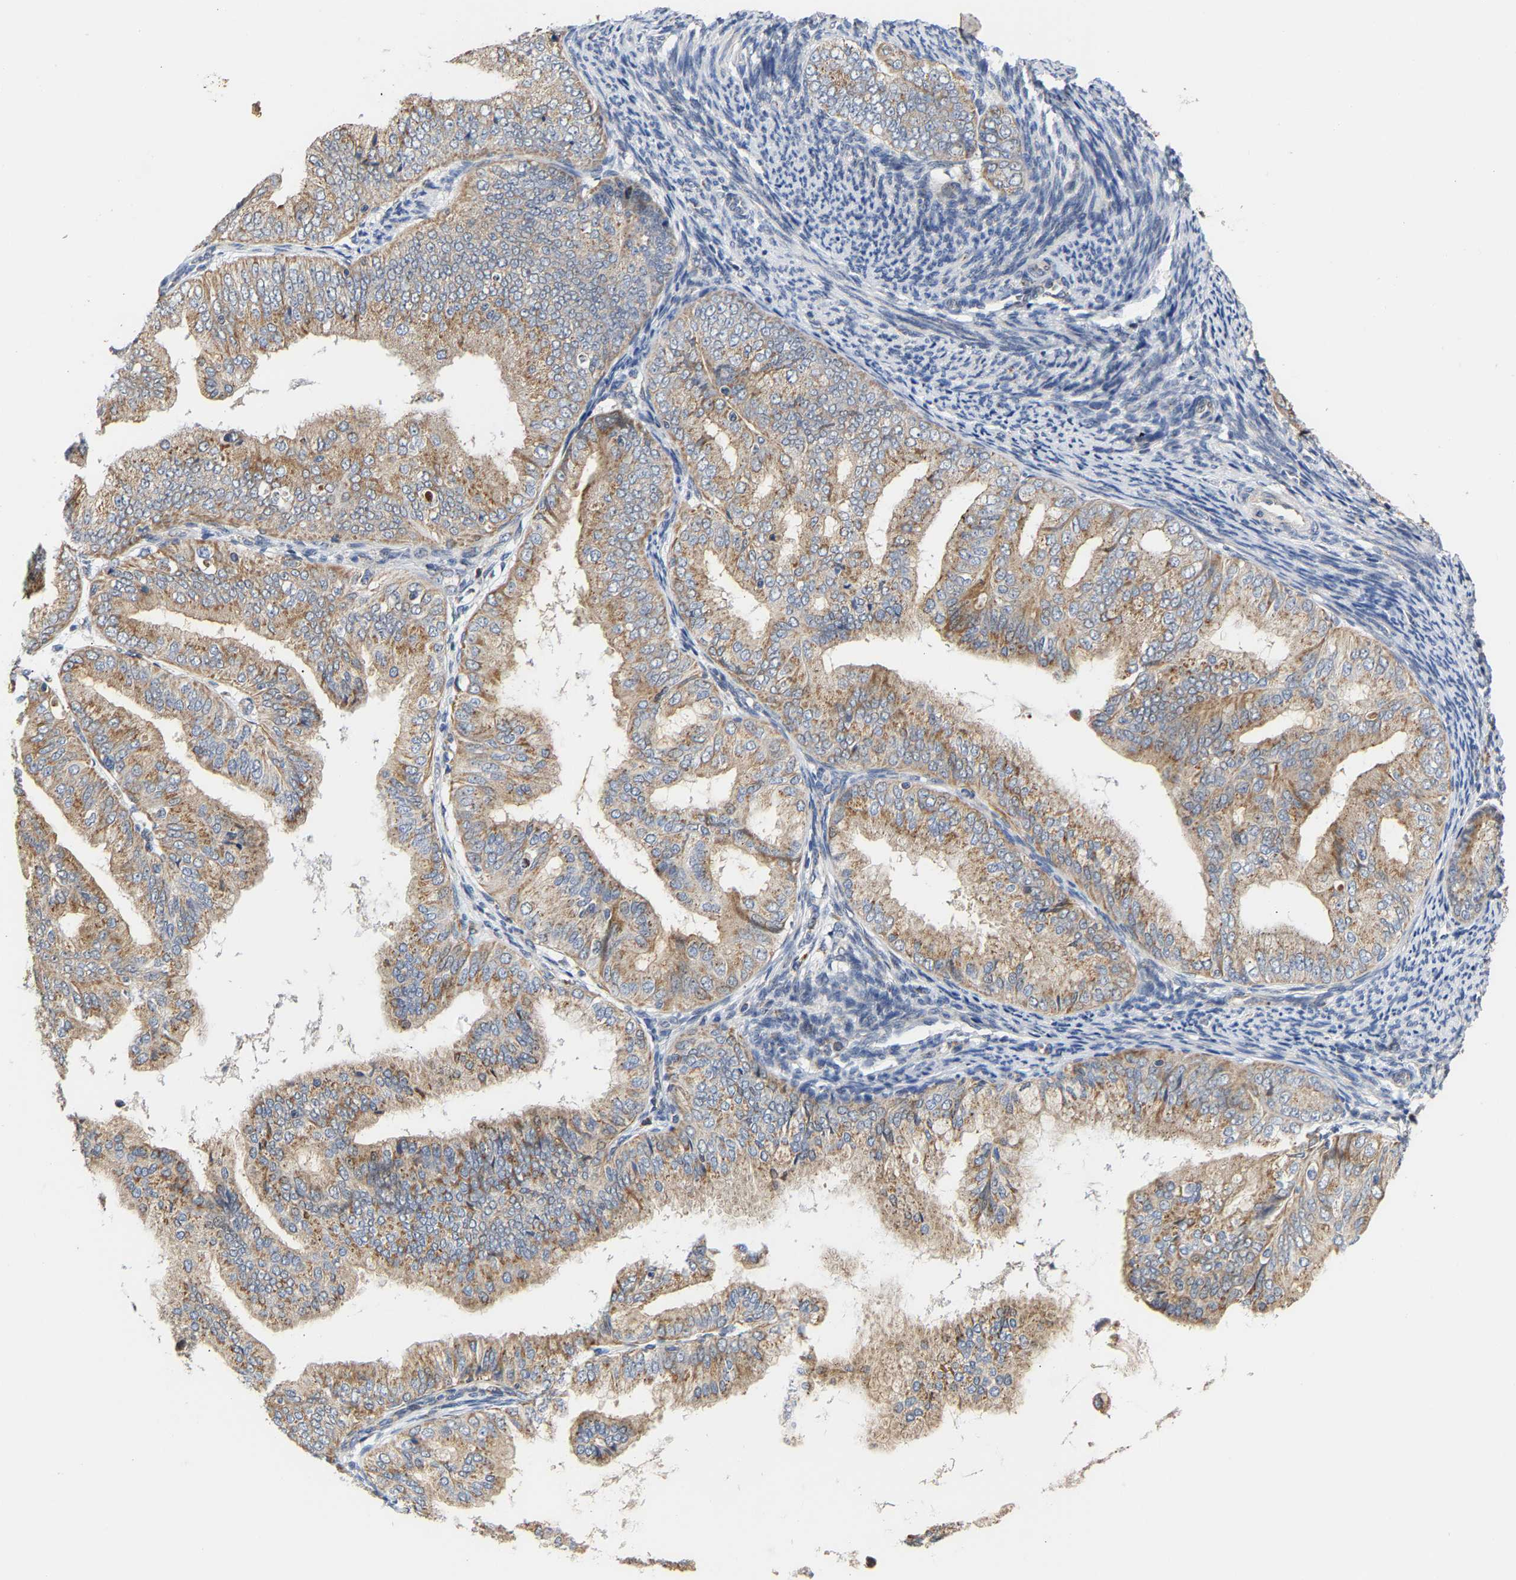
{"staining": {"intensity": "moderate", "quantity": ">75%", "location": "cytoplasmic/membranous"}, "tissue": "endometrial cancer", "cell_type": "Tumor cells", "image_type": "cancer", "snomed": [{"axis": "morphology", "description": "Adenocarcinoma, NOS"}, {"axis": "topography", "description": "Endometrium"}], "caption": "Protein staining shows moderate cytoplasmic/membranous staining in approximately >75% of tumor cells in endometrial cancer.", "gene": "PCNT", "patient": {"sex": "female", "age": 63}}